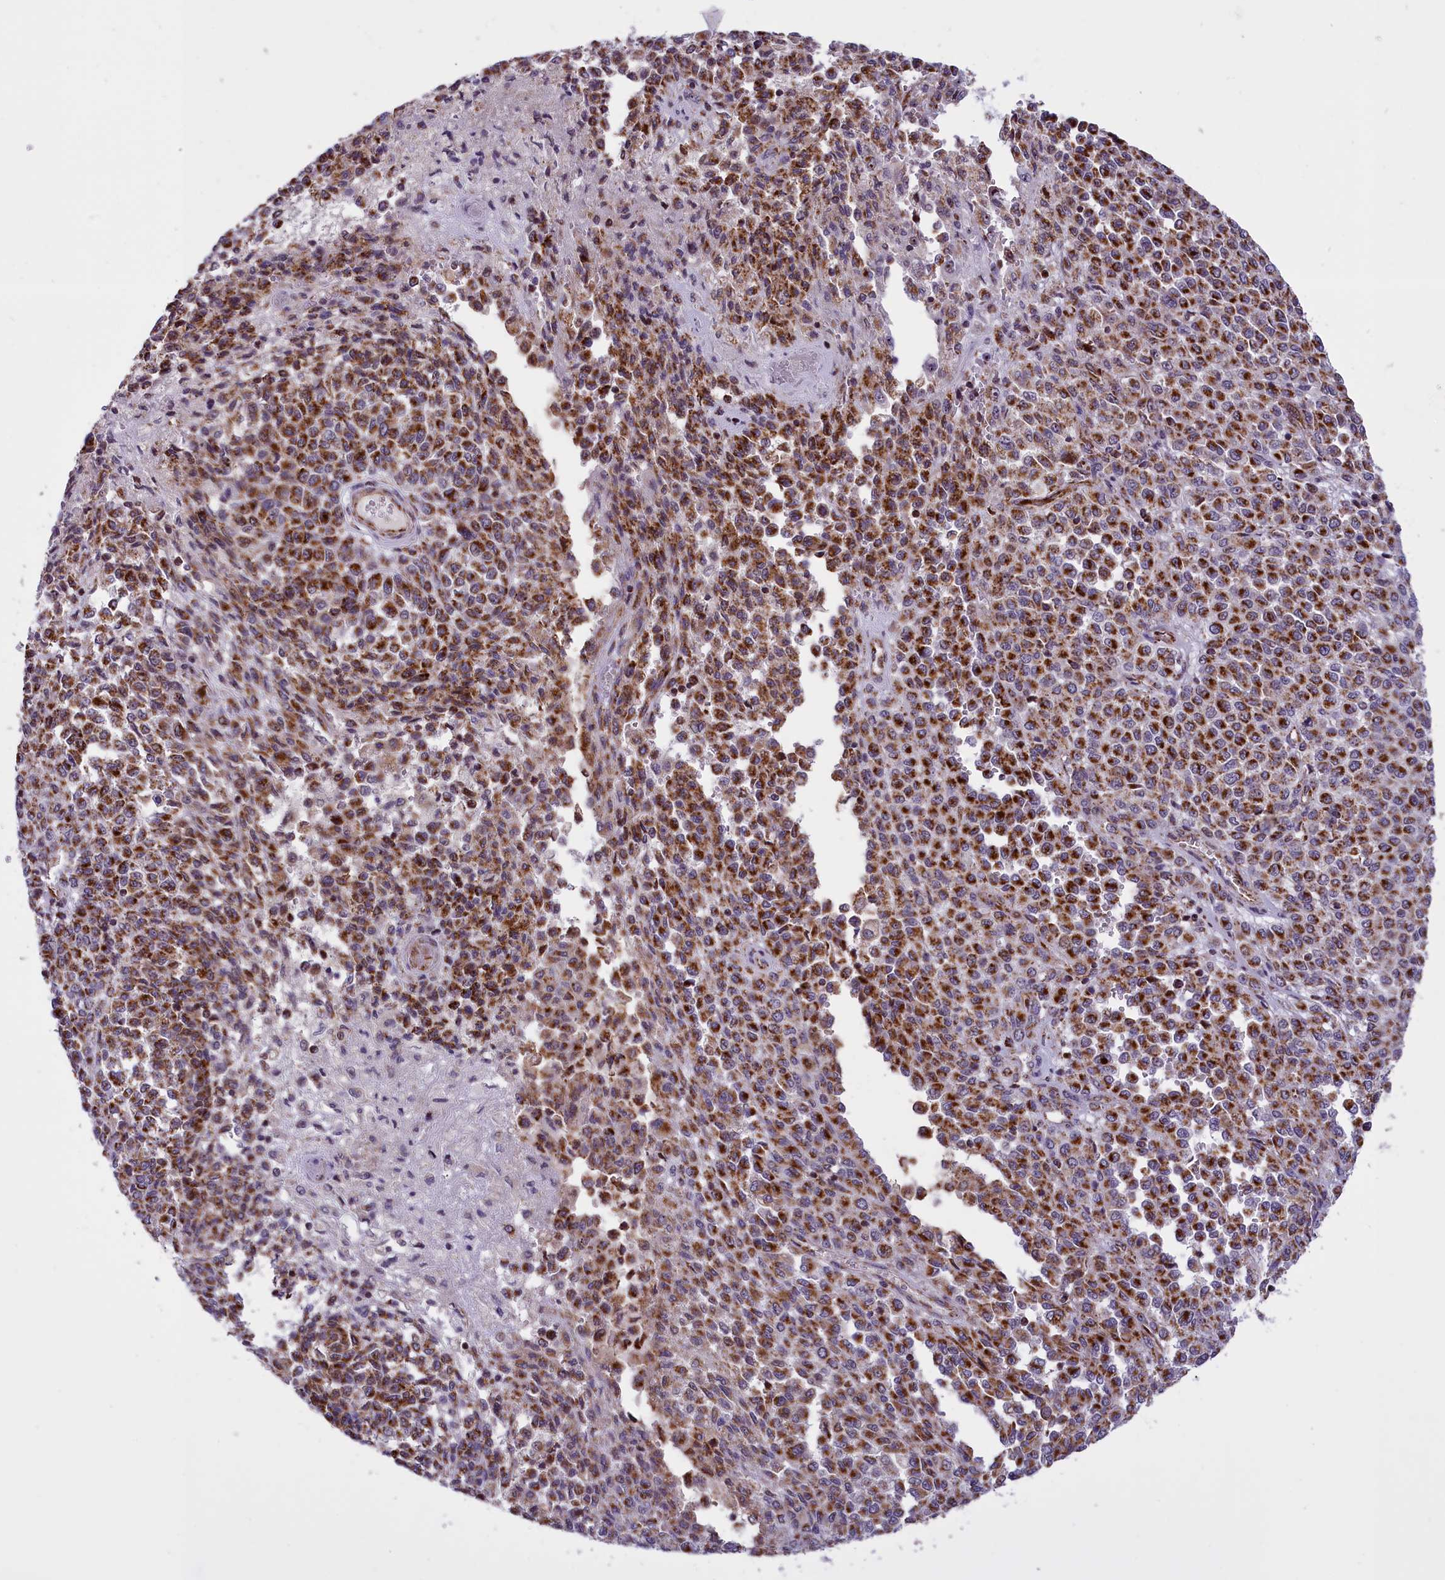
{"staining": {"intensity": "strong", "quantity": ">75%", "location": "cytoplasmic/membranous"}, "tissue": "melanoma", "cell_type": "Tumor cells", "image_type": "cancer", "snomed": [{"axis": "morphology", "description": "Malignant melanoma, Metastatic site"}, {"axis": "topography", "description": "Pancreas"}], "caption": "Protein expression analysis of melanoma displays strong cytoplasmic/membranous expression in approximately >75% of tumor cells. Using DAB (3,3'-diaminobenzidine) (brown) and hematoxylin (blue) stains, captured at high magnification using brightfield microscopy.", "gene": "NDUFS5", "patient": {"sex": "female", "age": 30}}